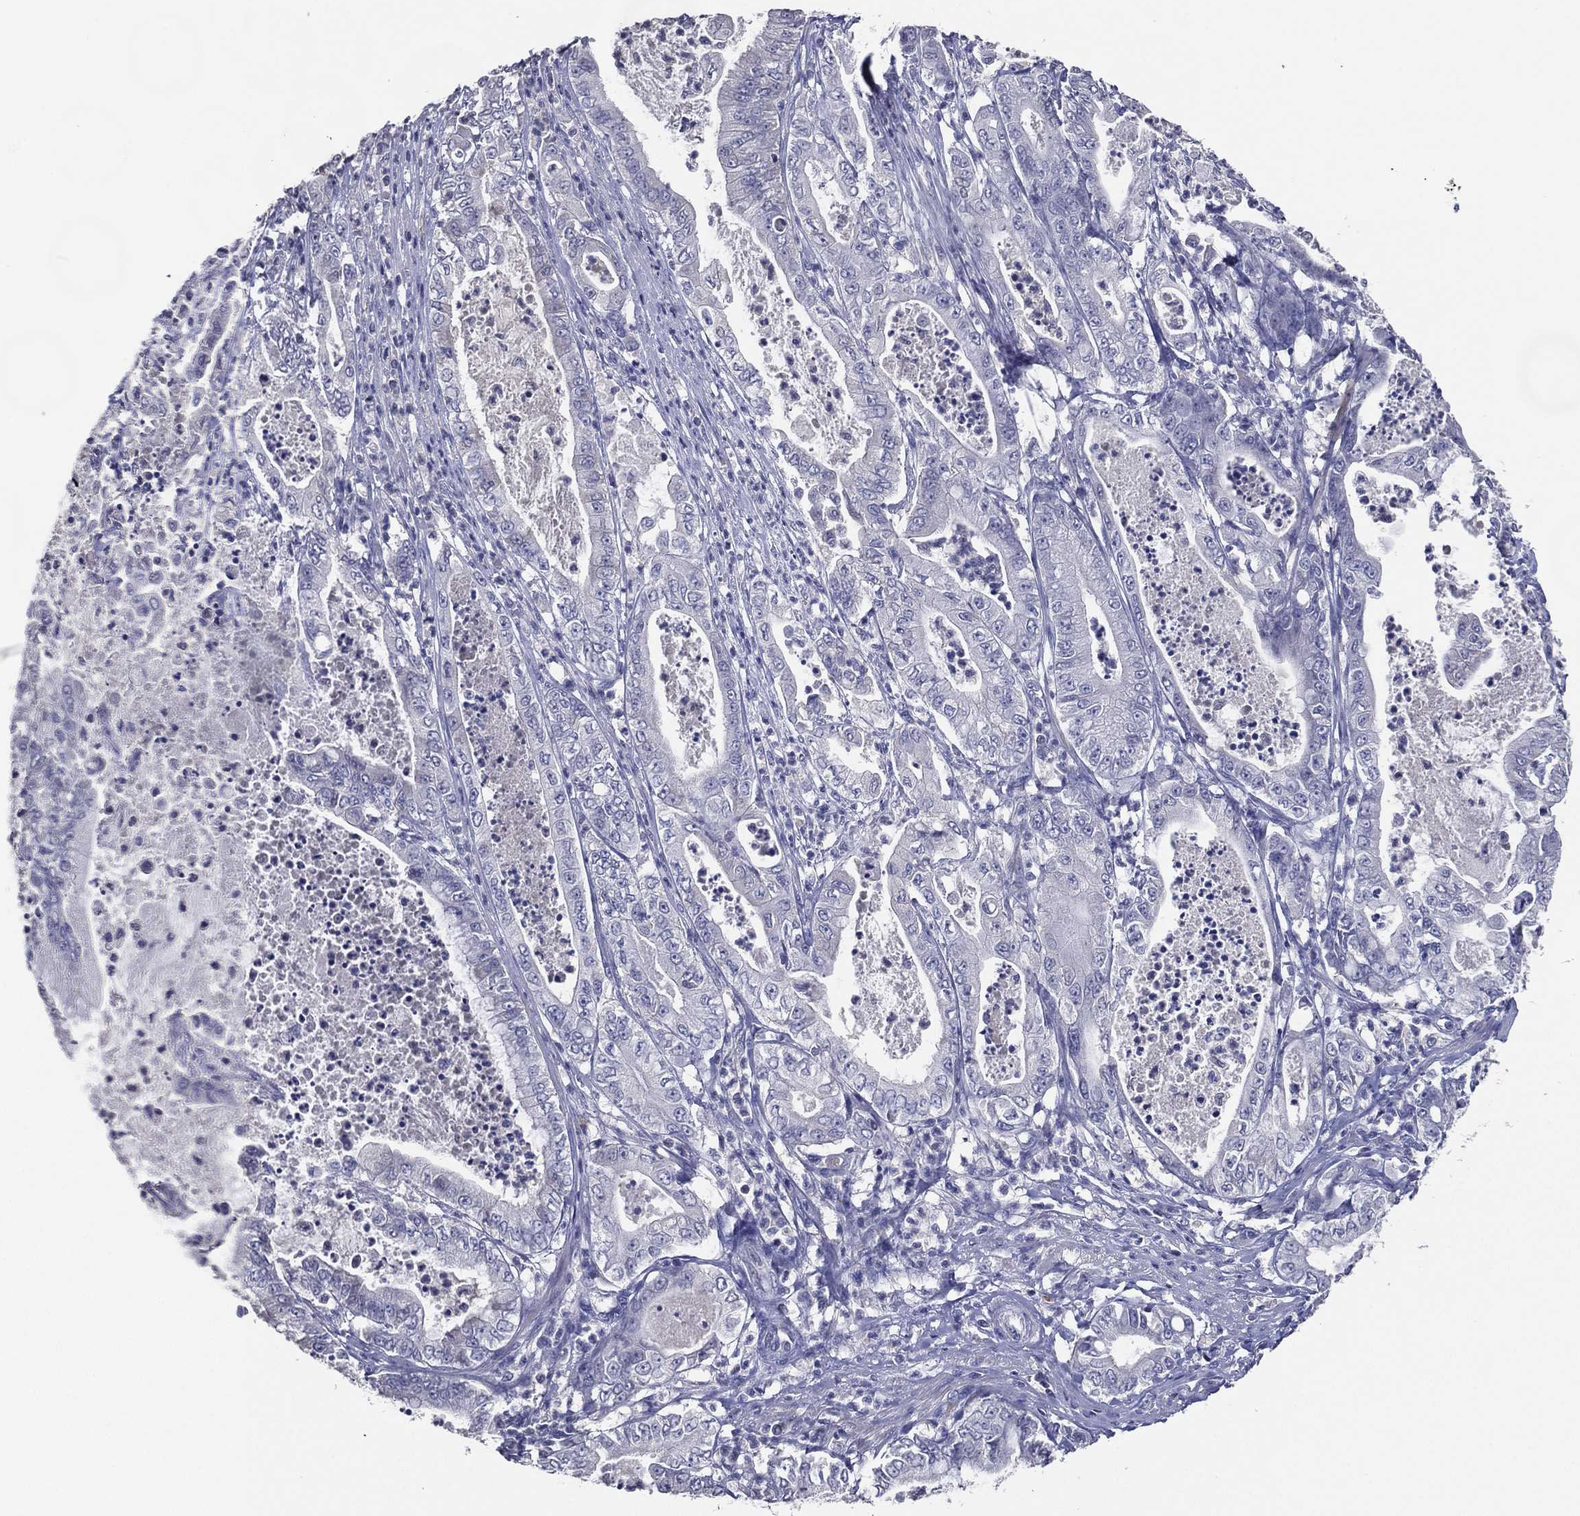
{"staining": {"intensity": "negative", "quantity": "none", "location": "none"}, "tissue": "pancreatic cancer", "cell_type": "Tumor cells", "image_type": "cancer", "snomed": [{"axis": "morphology", "description": "Adenocarcinoma, NOS"}, {"axis": "topography", "description": "Pancreas"}], "caption": "Immunohistochemical staining of pancreatic cancer (adenocarcinoma) displays no significant positivity in tumor cells. (Immunohistochemistry, brightfield microscopy, high magnification).", "gene": "TFAP2A", "patient": {"sex": "male", "age": 71}}